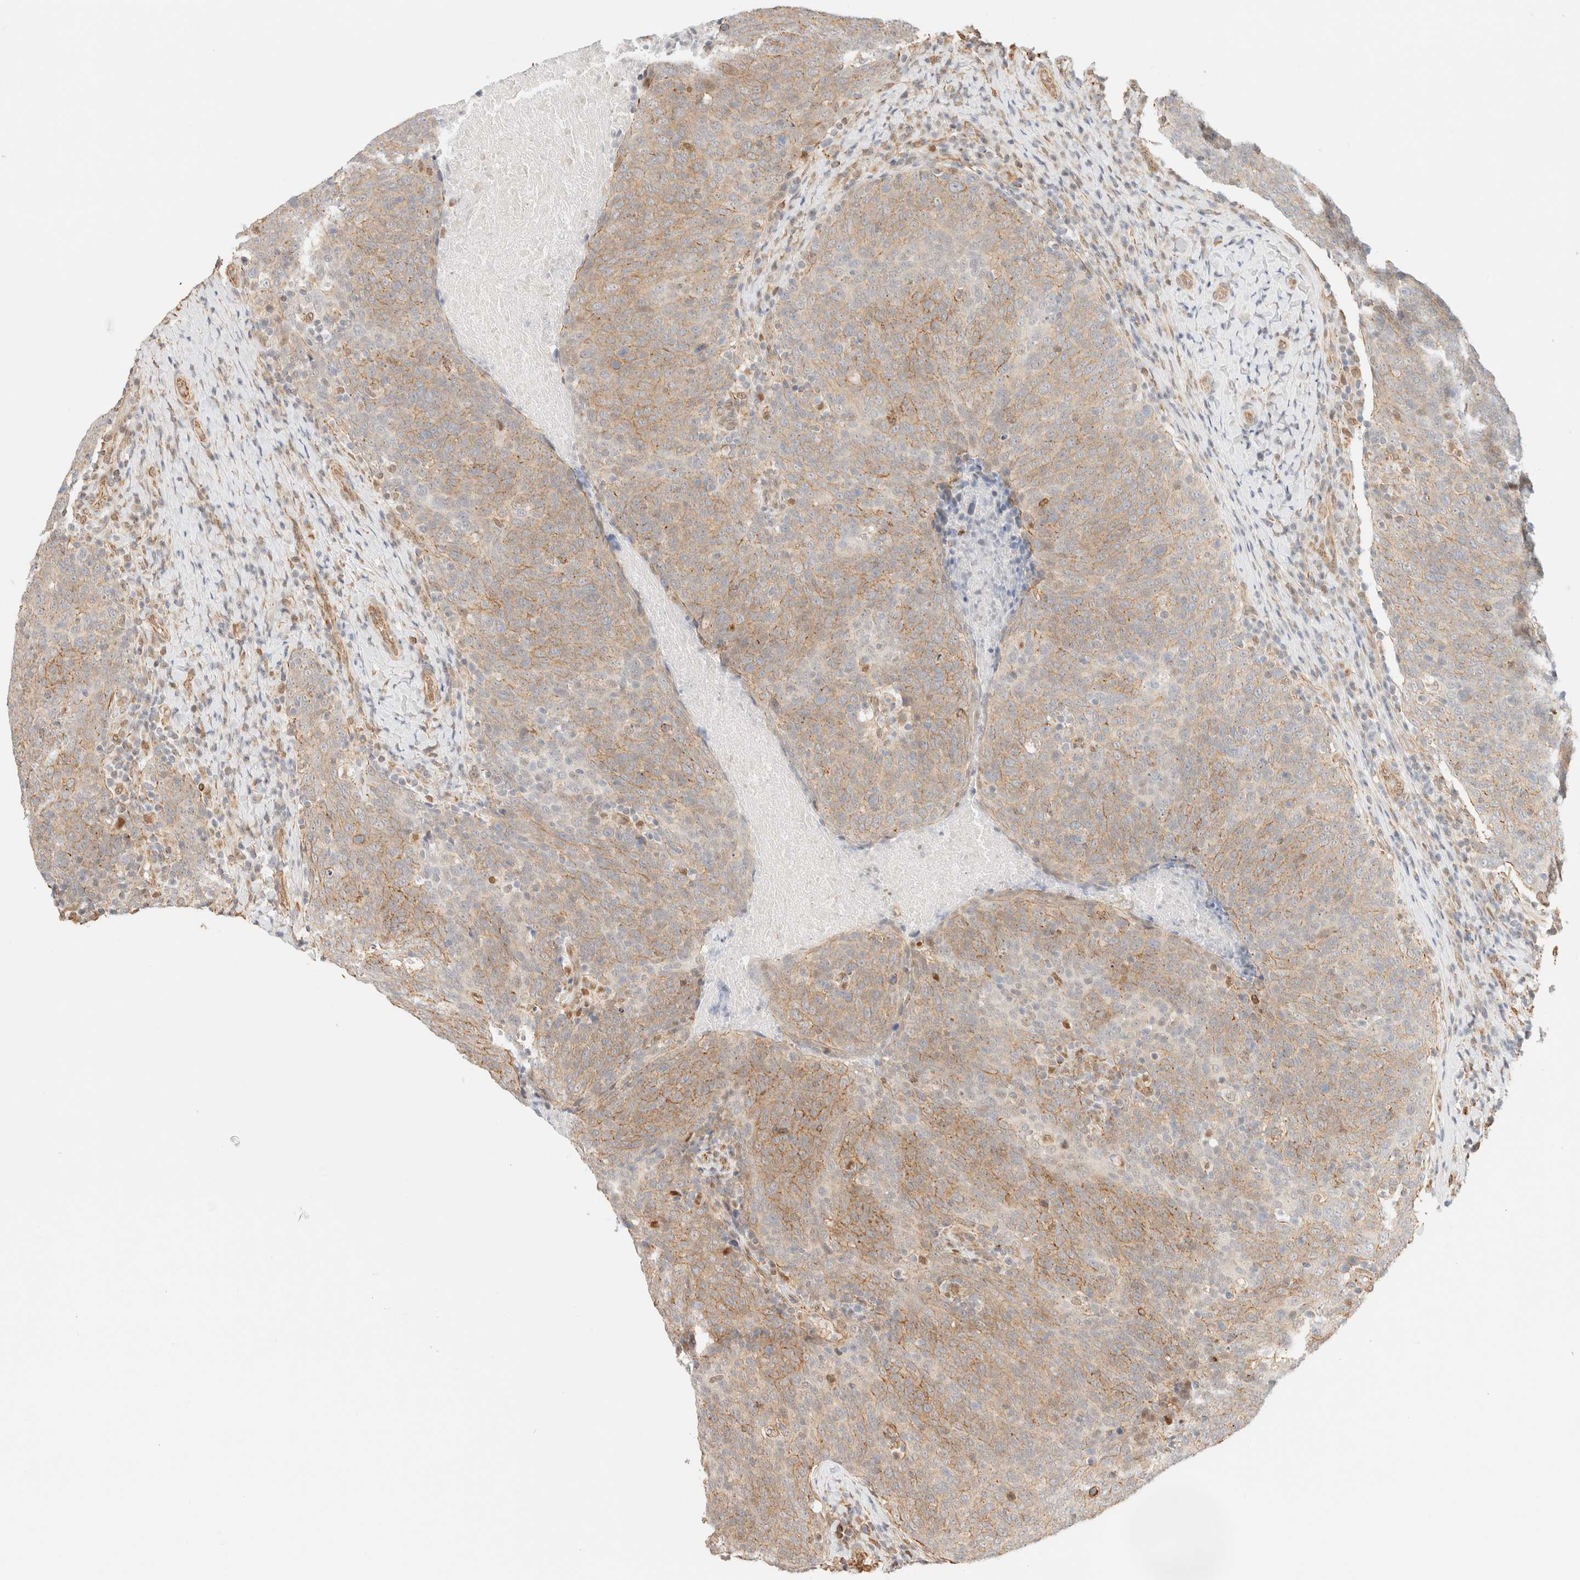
{"staining": {"intensity": "weak", "quantity": ">75%", "location": "cytoplasmic/membranous"}, "tissue": "head and neck cancer", "cell_type": "Tumor cells", "image_type": "cancer", "snomed": [{"axis": "morphology", "description": "Squamous cell carcinoma, NOS"}, {"axis": "morphology", "description": "Squamous cell carcinoma, metastatic, NOS"}, {"axis": "topography", "description": "Lymph node"}, {"axis": "topography", "description": "Head-Neck"}], "caption": "The immunohistochemical stain labels weak cytoplasmic/membranous expression in tumor cells of head and neck cancer tissue. The staining was performed using DAB to visualize the protein expression in brown, while the nuclei were stained in blue with hematoxylin (Magnification: 20x).", "gene": "ARID5A", "patient": {"sex": "male", "age": 62}}